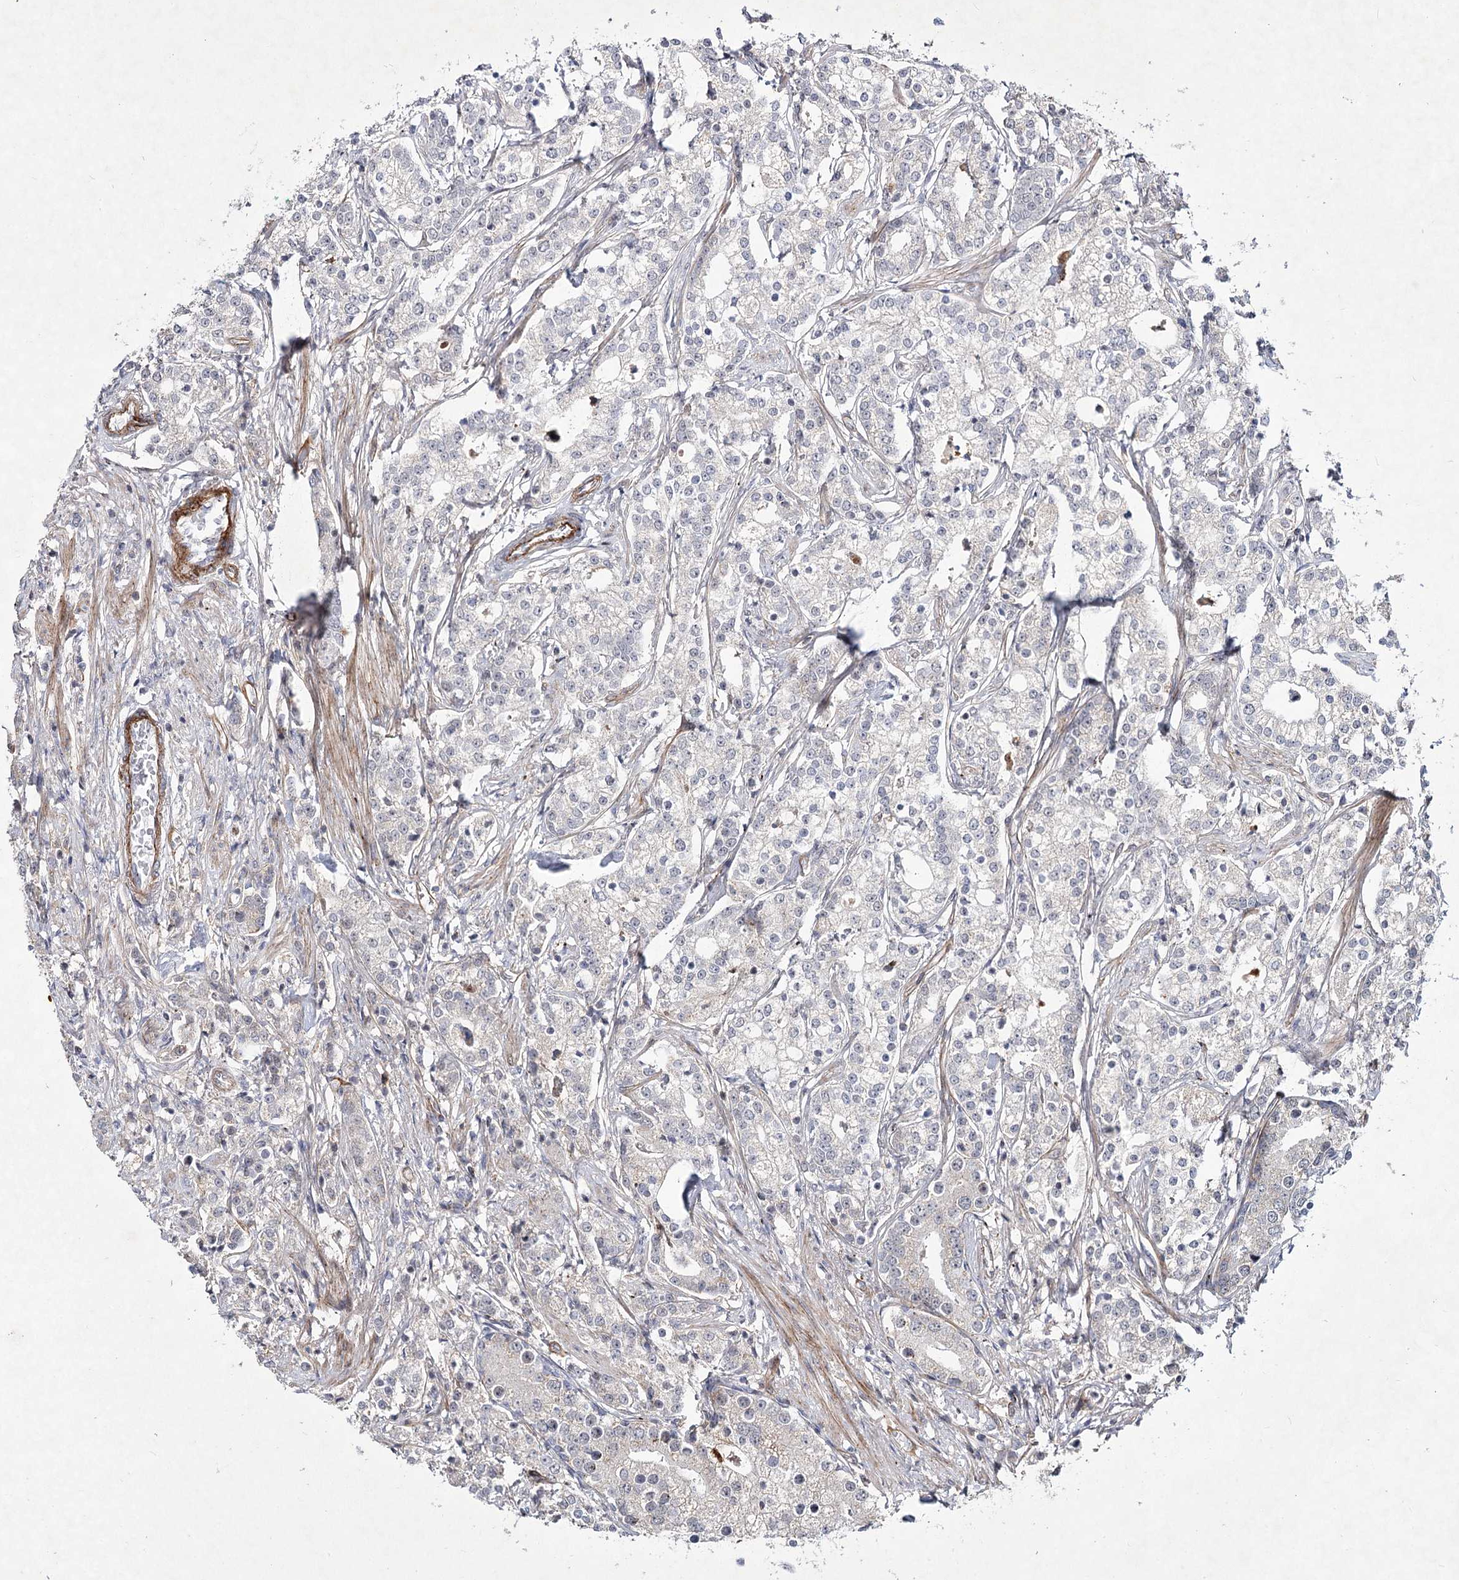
{"staining": {"intensity": "negative", "quantity": "none", "location": "none"}, "tissue": "prostate cancer", "cell_type": "Tumor cells", "image_type": "cancer", "snomed": [{"axis": "morphology", "description": "Adenocarcinoma, High grade"}, {"axis": "topography", "description": "Prostate"}], "caption": "Tumor cells show no significant protein staining in prostate cancer (high-grade adenocarcinoma).", "gene": "ATL2", "patient": {"sex": "male", "age": 69}}